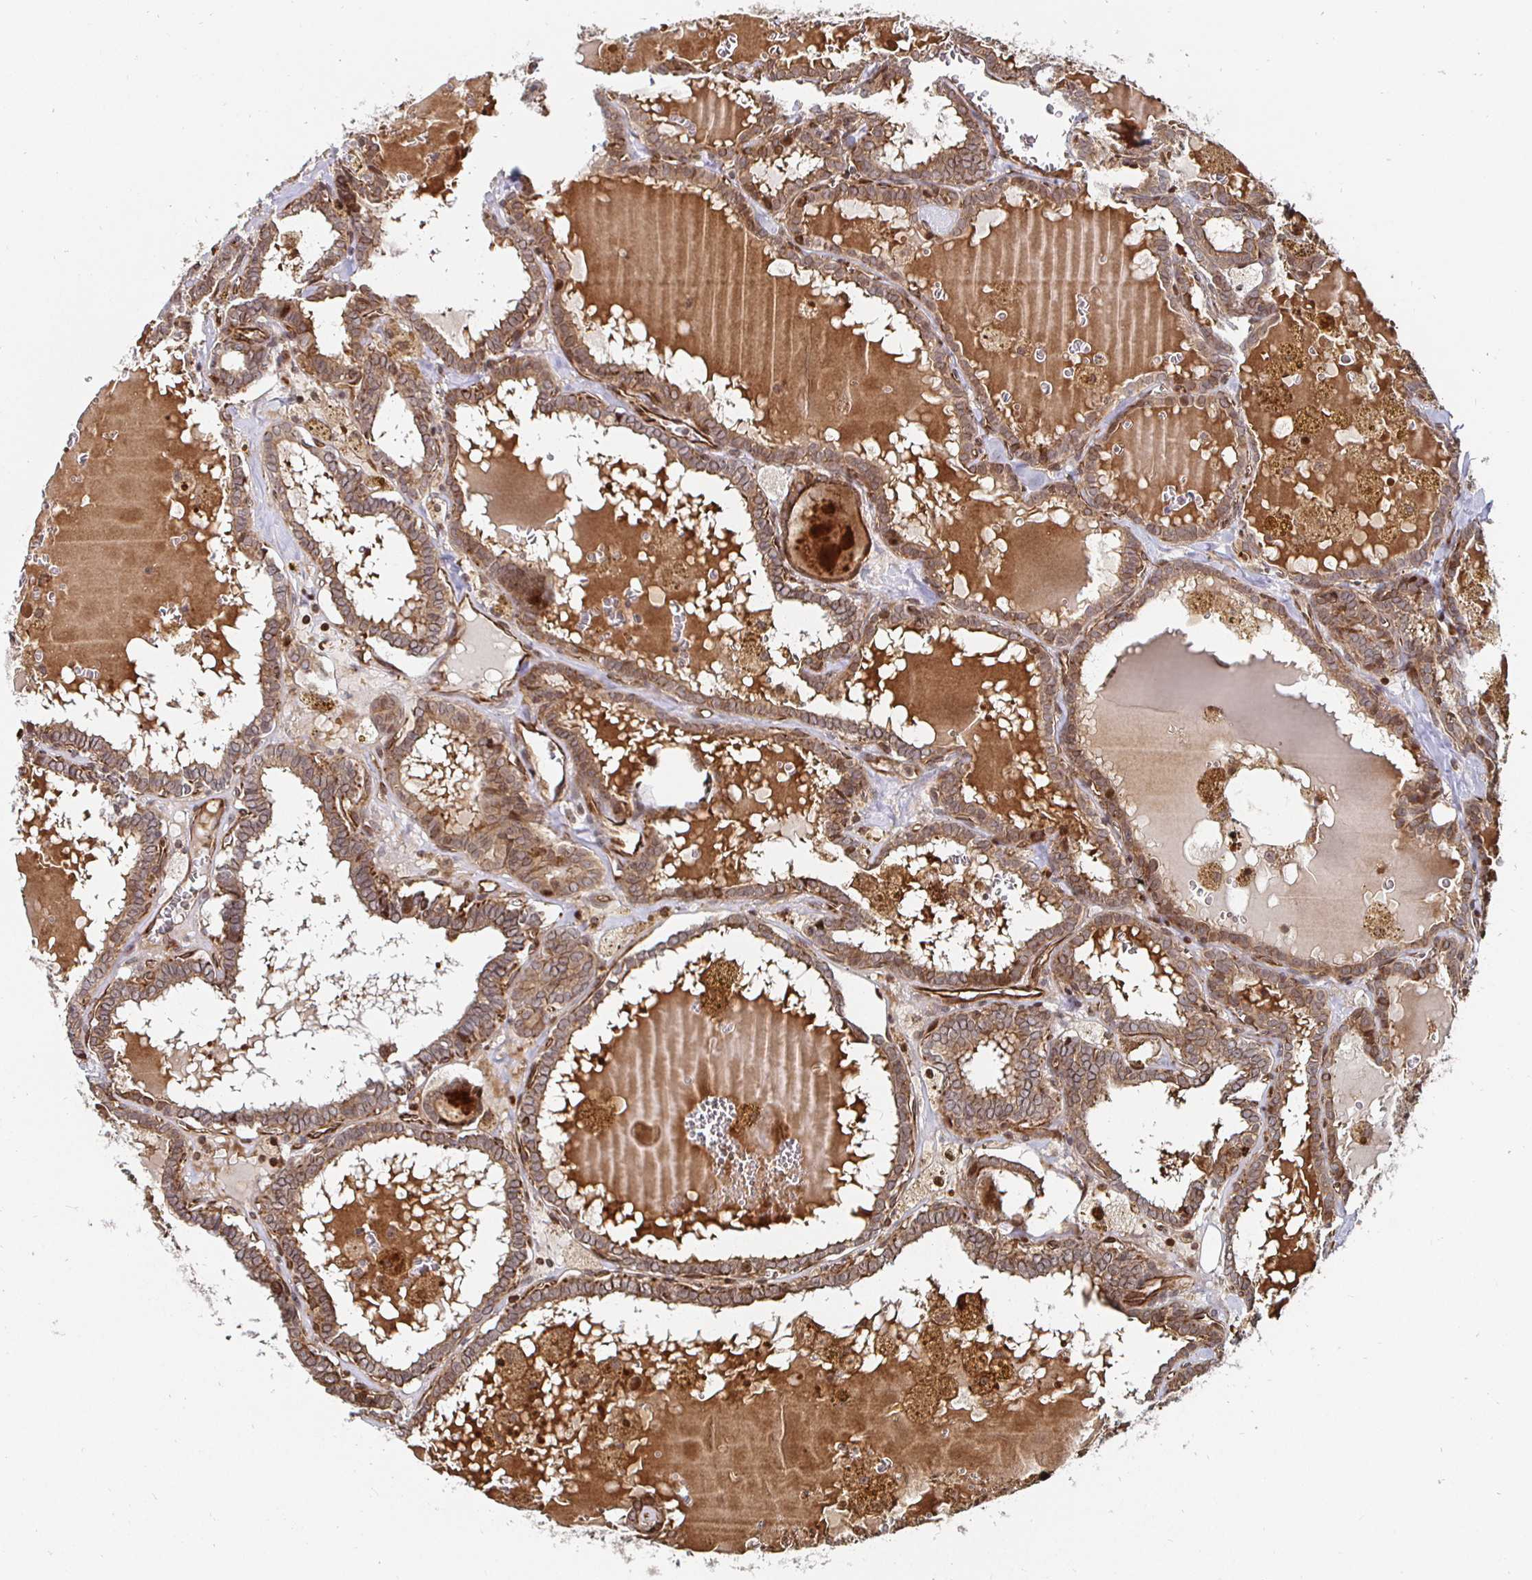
{"staining": {"intensity": "moderate", "quantity": ">75%", "location": "cytoplasmic/membranous"}, "tissue": "thyroid cancer", "cell_type": "Tumor cells", "image_type": "cancer", "snomed": [{"axis": "morphology", "description": "Papillary adenocarcinoma, NOS"}, {"axis": "topography", "description": "Thyroid gland"}], "caption": "Immunohistochemistry (IHC) image of neoplastic tissue: thyroid cancer stained using IHC shows medium levels of moderate protein expression localized specifically in the cytoplasmic/membranous of tumor cells, appearing as a cytoplasmic/membranous brown color.", "gene": "TBKBP1", "patient": {"sex": "female", "age": 39}}